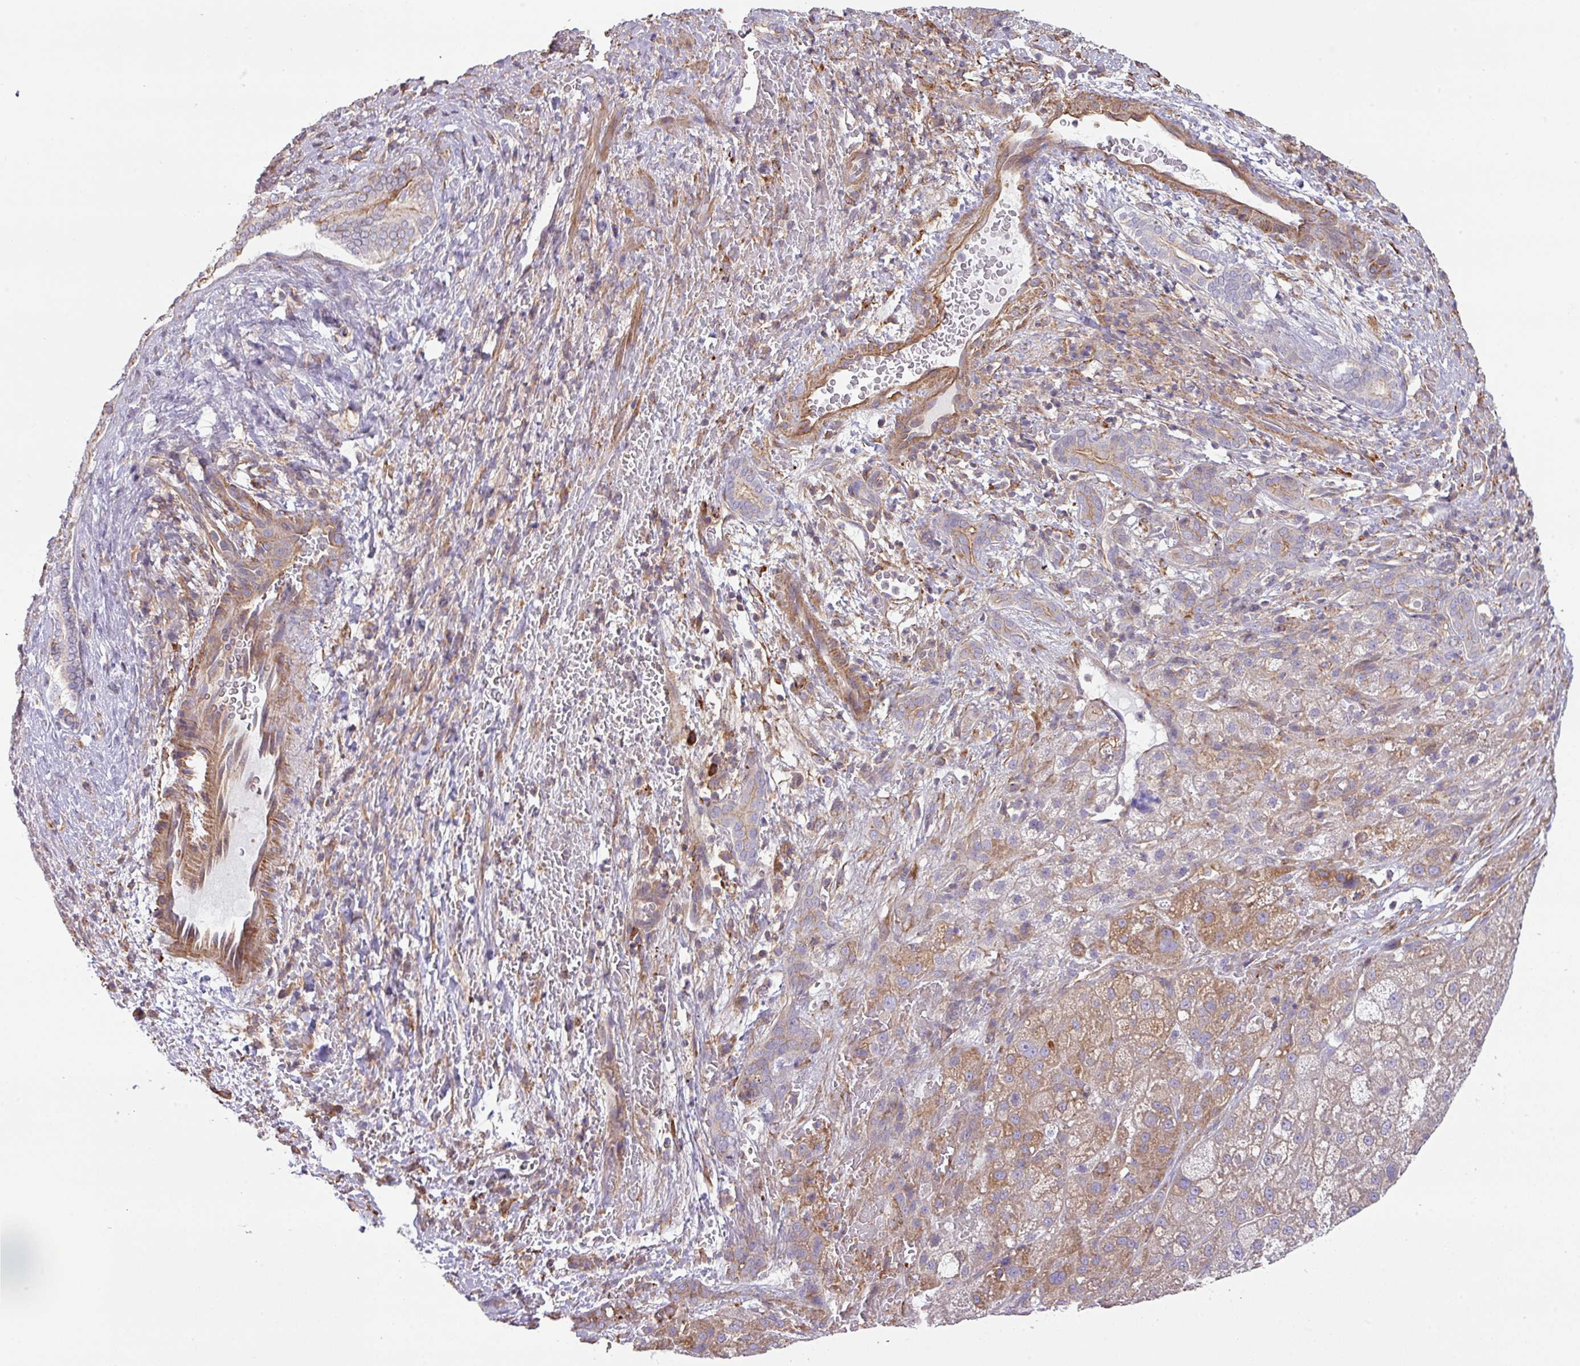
{"staining": {"intensity": "moderate", "quantity": "<25%", "location": "cytoplasmic/membranous"}, "tissue": "liver cancer", "cell_type": "Tumor cells", "image_type": "cancer", "snomed": [{"axis": "morphology", "description": "Carcinoma, Hepatocellular, NOS"}, {"axis": "topography", "description": "Liver"}], "caption": "The image reveals staining of liver cancer, revealing moderate cytoplasmic/membranous protein positivity (brown color) within tumor cells.", "gene": "LRRC41", "patient": {"sex": "male", "age": 57}}